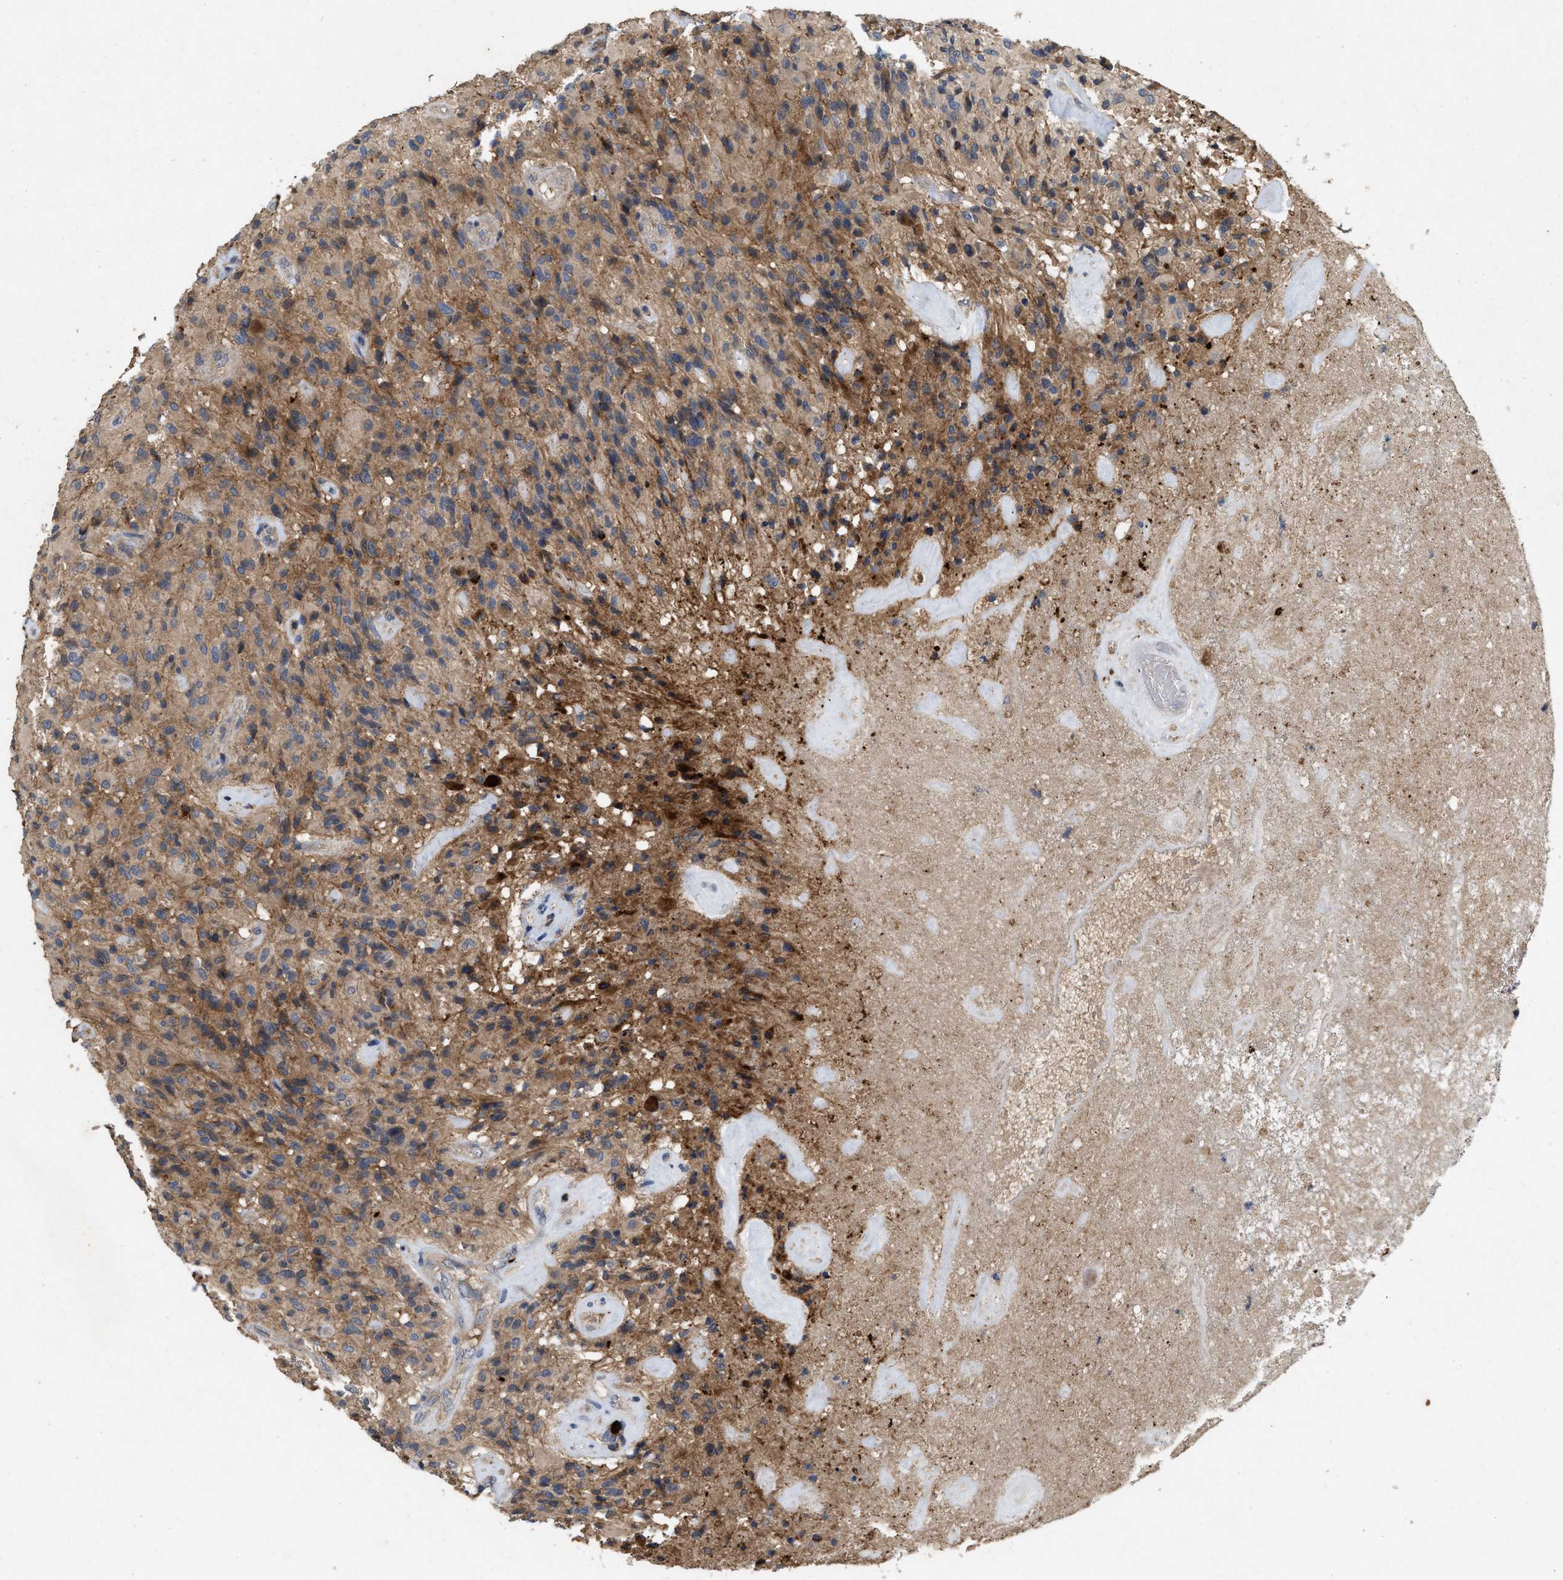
{"staining": {"intensity": "moderate", "quantity": ">75%", "location": "cytoplasmic/membranous"}, "tissue": "glioma", "cell_type": "Tumor cells", "image_type": "cancer", "snomed": [{"axis": "morphology", "description": "Glioma, malignant, High grade"}, {"axis": "topography", "description": "Brain"}], "caption": "Immunohistochemistry (DAB) staining of high-grade glioma (malignant) displays moderate cytoplasmic/membranous protein positivity in about >75% of tumor cells. (brown staining indicates protein expression, while blue staining denotes nuclei).", "gene": "LPAR2", "patient": {"sex": "male", "age": 71}}